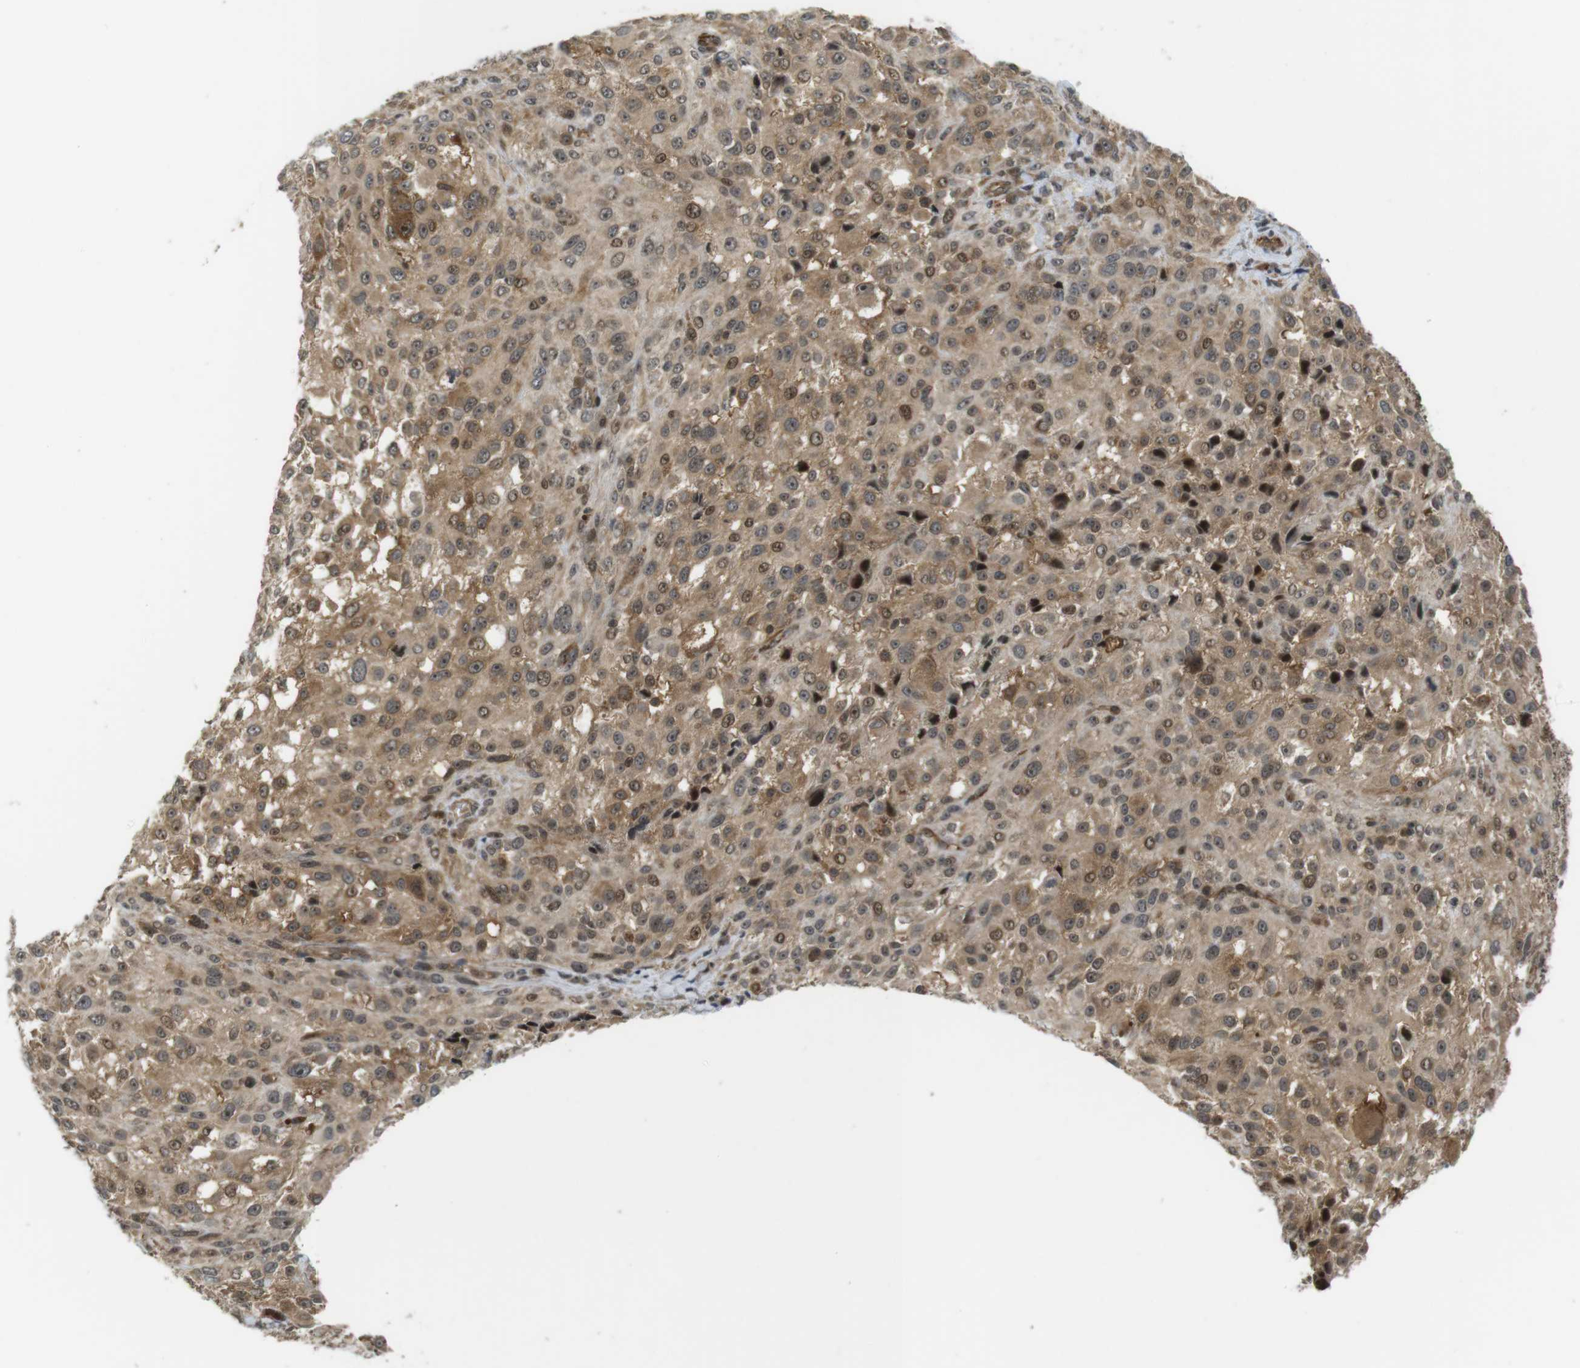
{"staining": {"intensity": "moderate", "quantity": ">75%", "location": "cytoplasmic/membranous"}, "tissue": "melanoma", "cell_type": "Tumor cells", "image_type": "cancer", "snomed": [{"axis": "morphology", "description": "Necrosis, NOS"}, {"axis": "morphology", "description": "Malignant melanoma, NOS"}, {"axis": "topography", "description": "Skin"}], "caption": "A brown stain highlights moderate cytoplasmic/membranous positivity of a protein in malignant melanoma tumor cells.", "gene": "CC2D1A", "patient": {"sex": "female", "age": 87}}